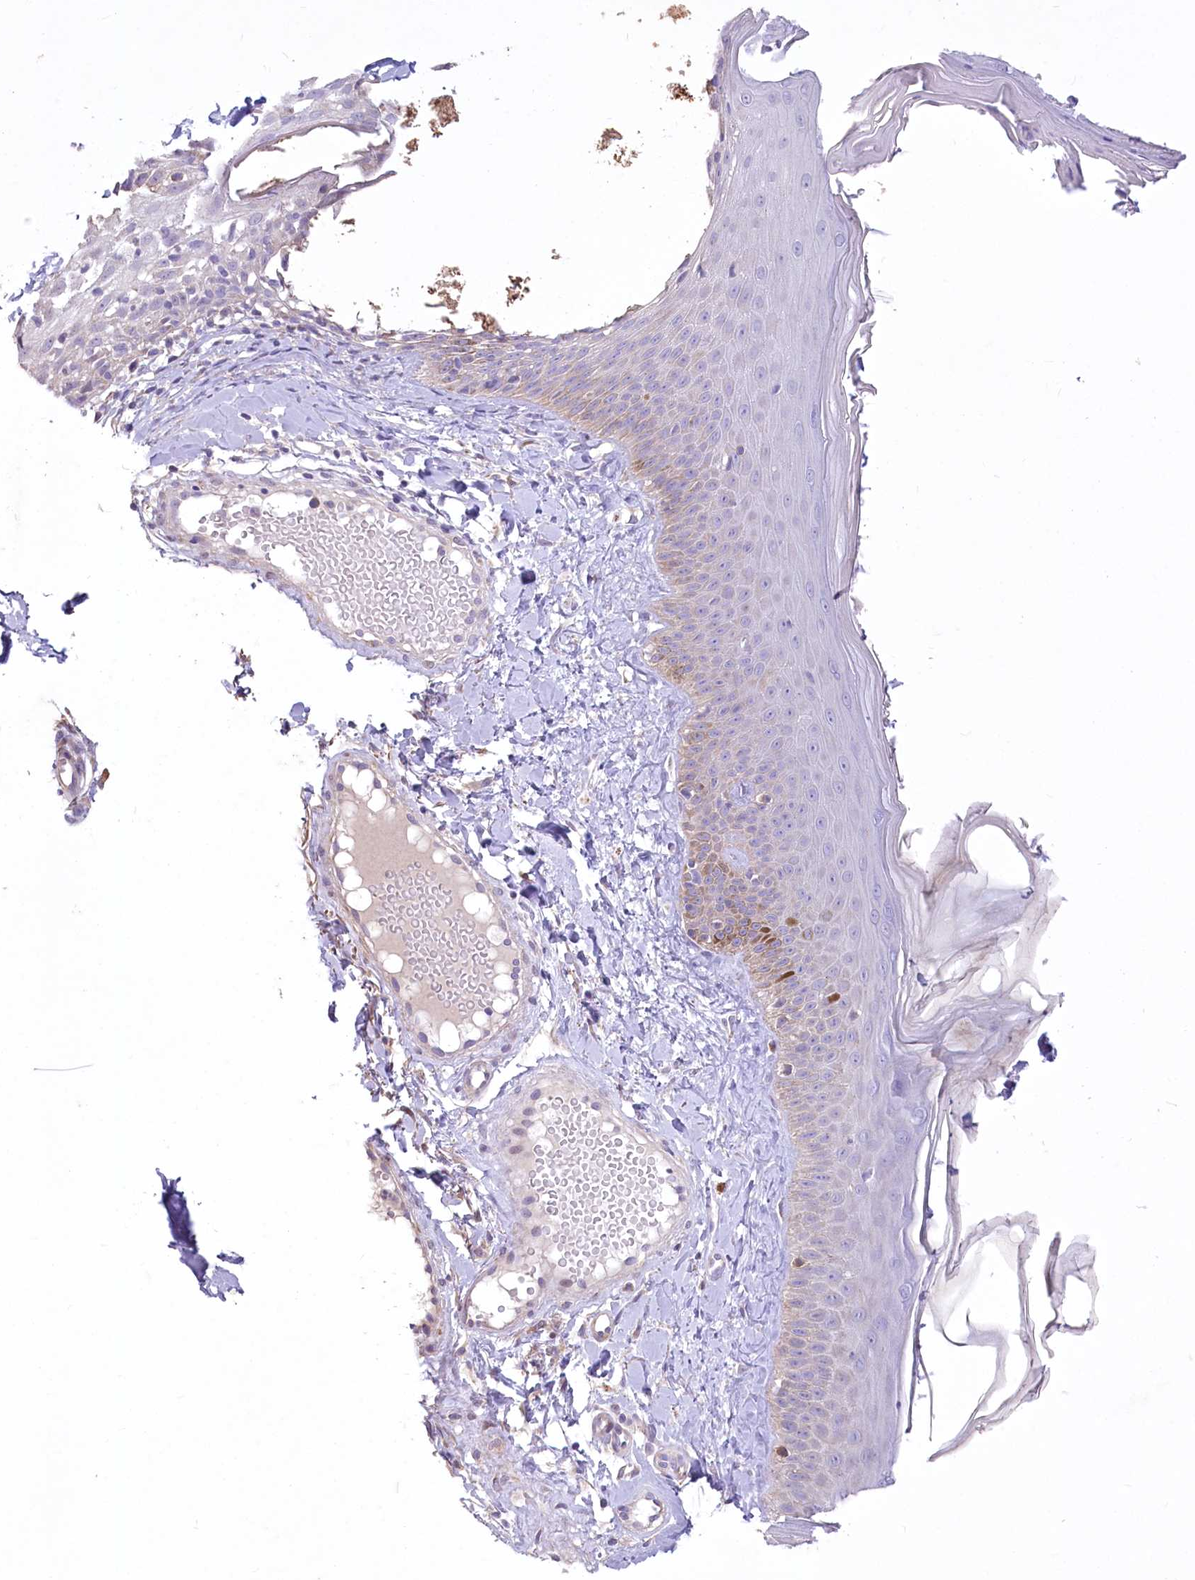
{"staining": {"intensity": "negative", "quantity": "none", "location": "none"}, "tissue": "skin", "cell_type": "Fibroblasts", "image_type": "normal", "snomed": [{"axis": "morphology", "description": "Normal tissue, NOS"}, {"axis": "topography", "description": "Skin"}], "caption": "Immunohistochemistry image of normal skin: skin stained with DAB (3,3'-diaminobenzidine) demonstrates no significant protein staining in fibroblasts.", "gene": "ANGPTL3", "patient": {"sex": "male", "age": 52}}